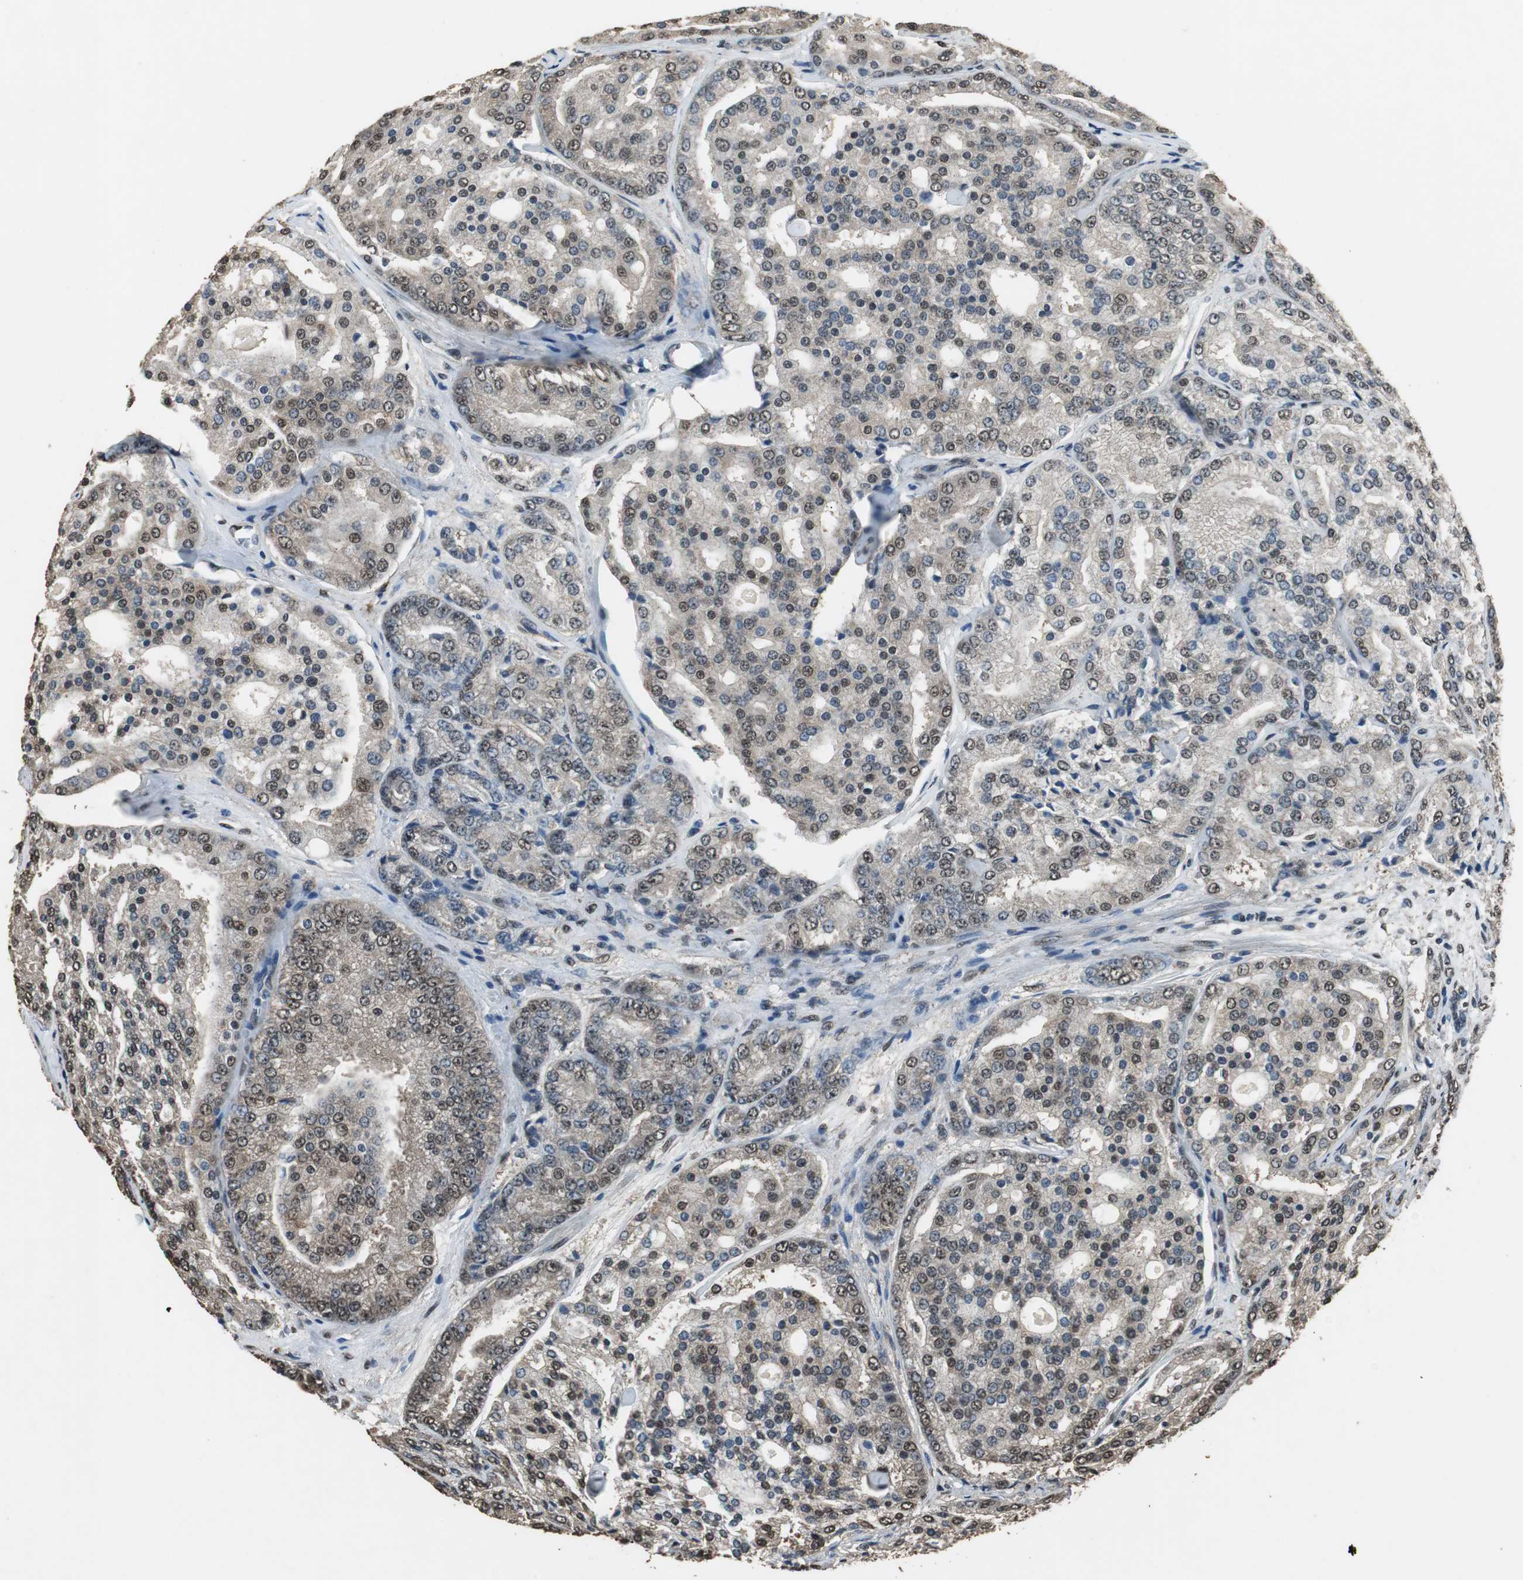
{"staining": {"intensity": "moderate", "quantity": "25%-75%", "location": "cytoplasmic/membranous,nuclear"}, "tissue": "prostate cancer", "cell_type": "Tumor cells", "image_type": "cancer", "snomed": [{"axis": "morphology", "description": "Adenocarcinoma, High grade"}, {"axis": "topography", "description": "Prostate"}], "caption": "Brown immunohistochemical staining in prostate adenocarcinoma (high-grade) shows moderate cytoplasmic/membranous and nuclear staining in approximately 25%-75% of tumor cells.", "gene": "PPP1R13B", "patient": {"sex": "male", "age": 64}}